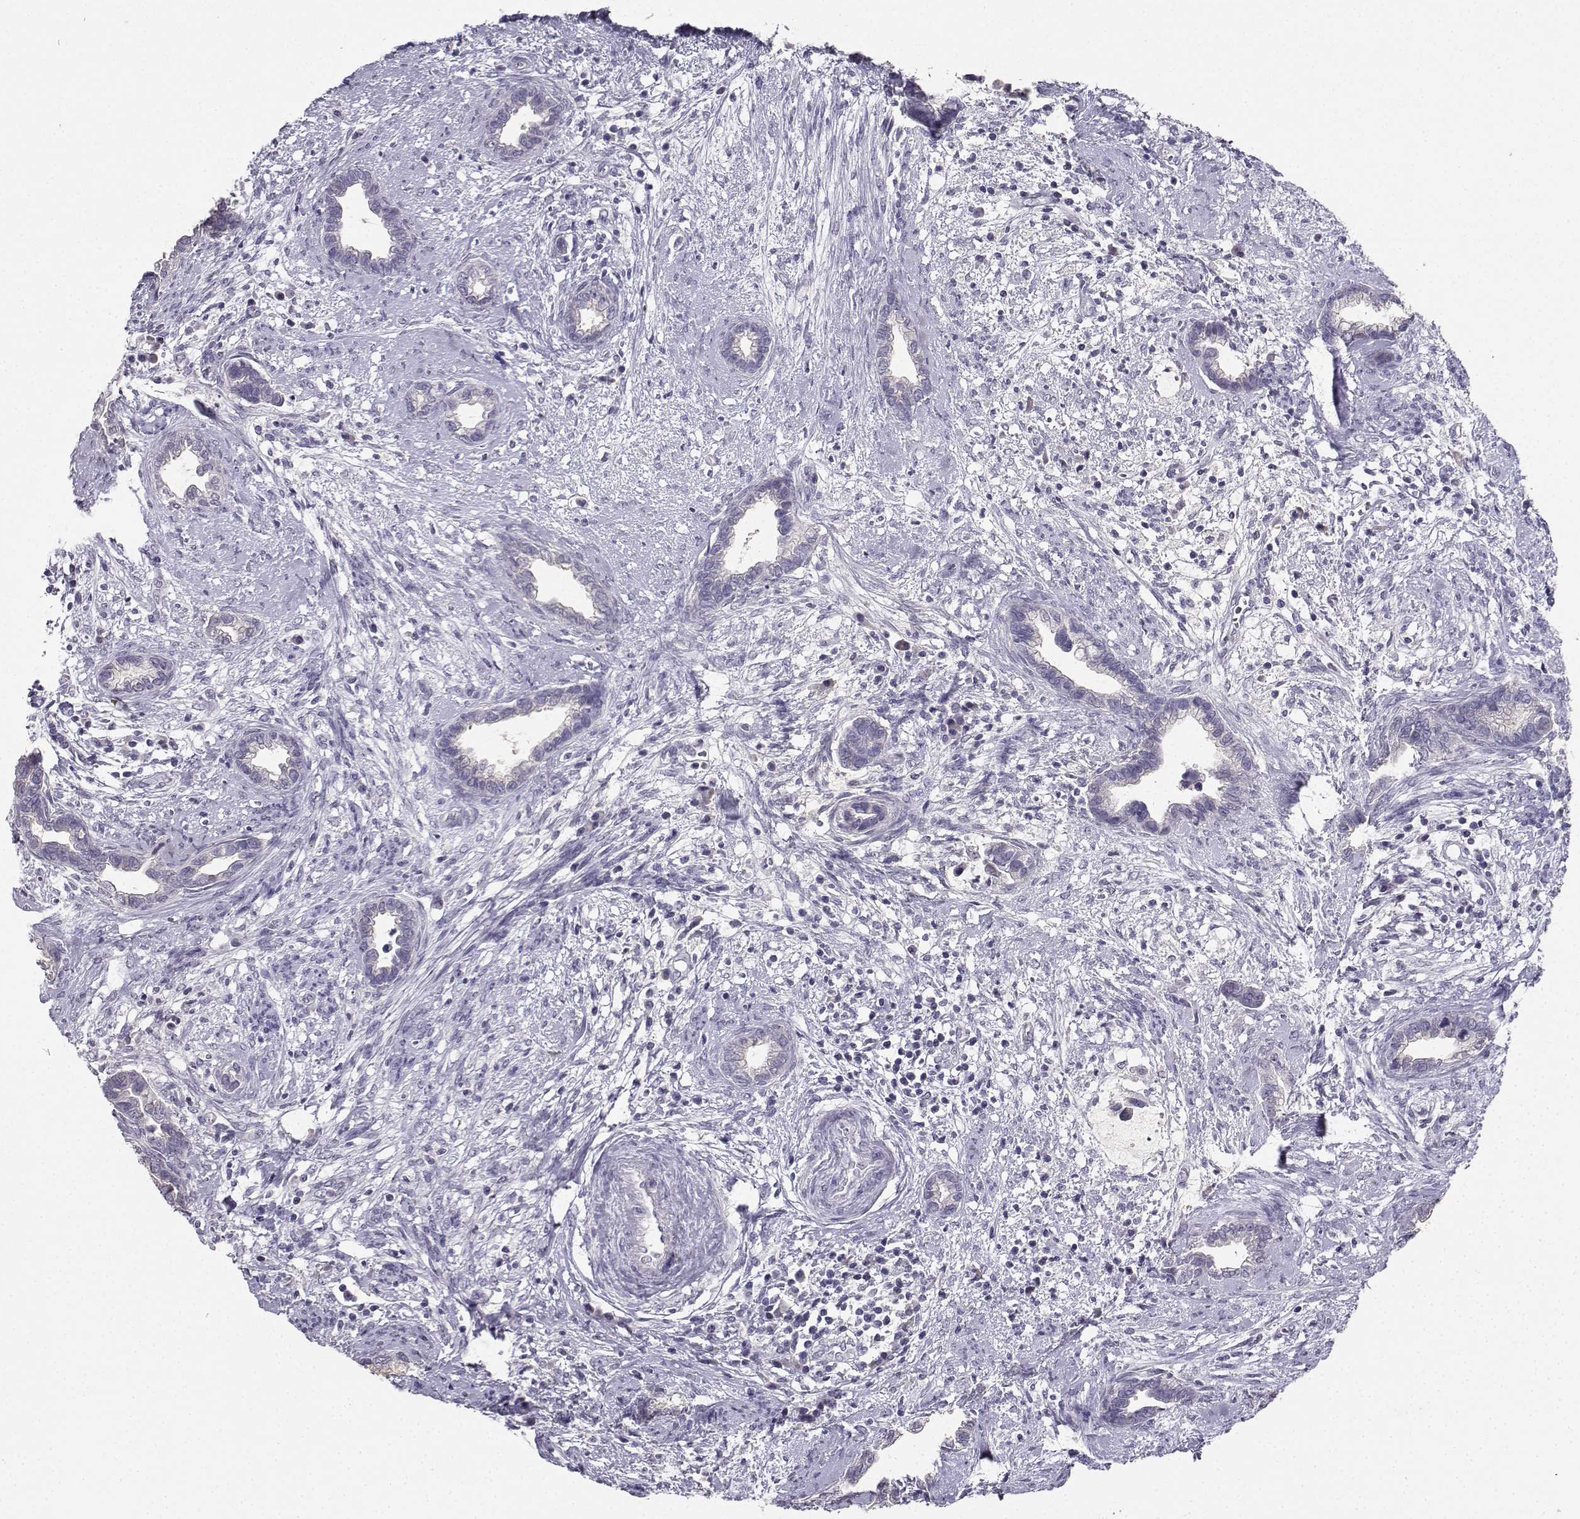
{"staining": {"intensity": "negative", "quantity": "none", "location": "none"}, "tissue": "cervical cancer", "cell_type": "Tumor cells", "image_type": "cancer", "snomed": [{"axis": "morphology", "description": "Adenocarcinoma, NOS"}, {"axis": "topography", "description": "Cervix"}], "caption": "The photomicrograph displays no significant expression in tumor cells of cervical adenocarcinoma.", "gene": "CARTPT", "patient": {"sex": "female", "age": 62}}